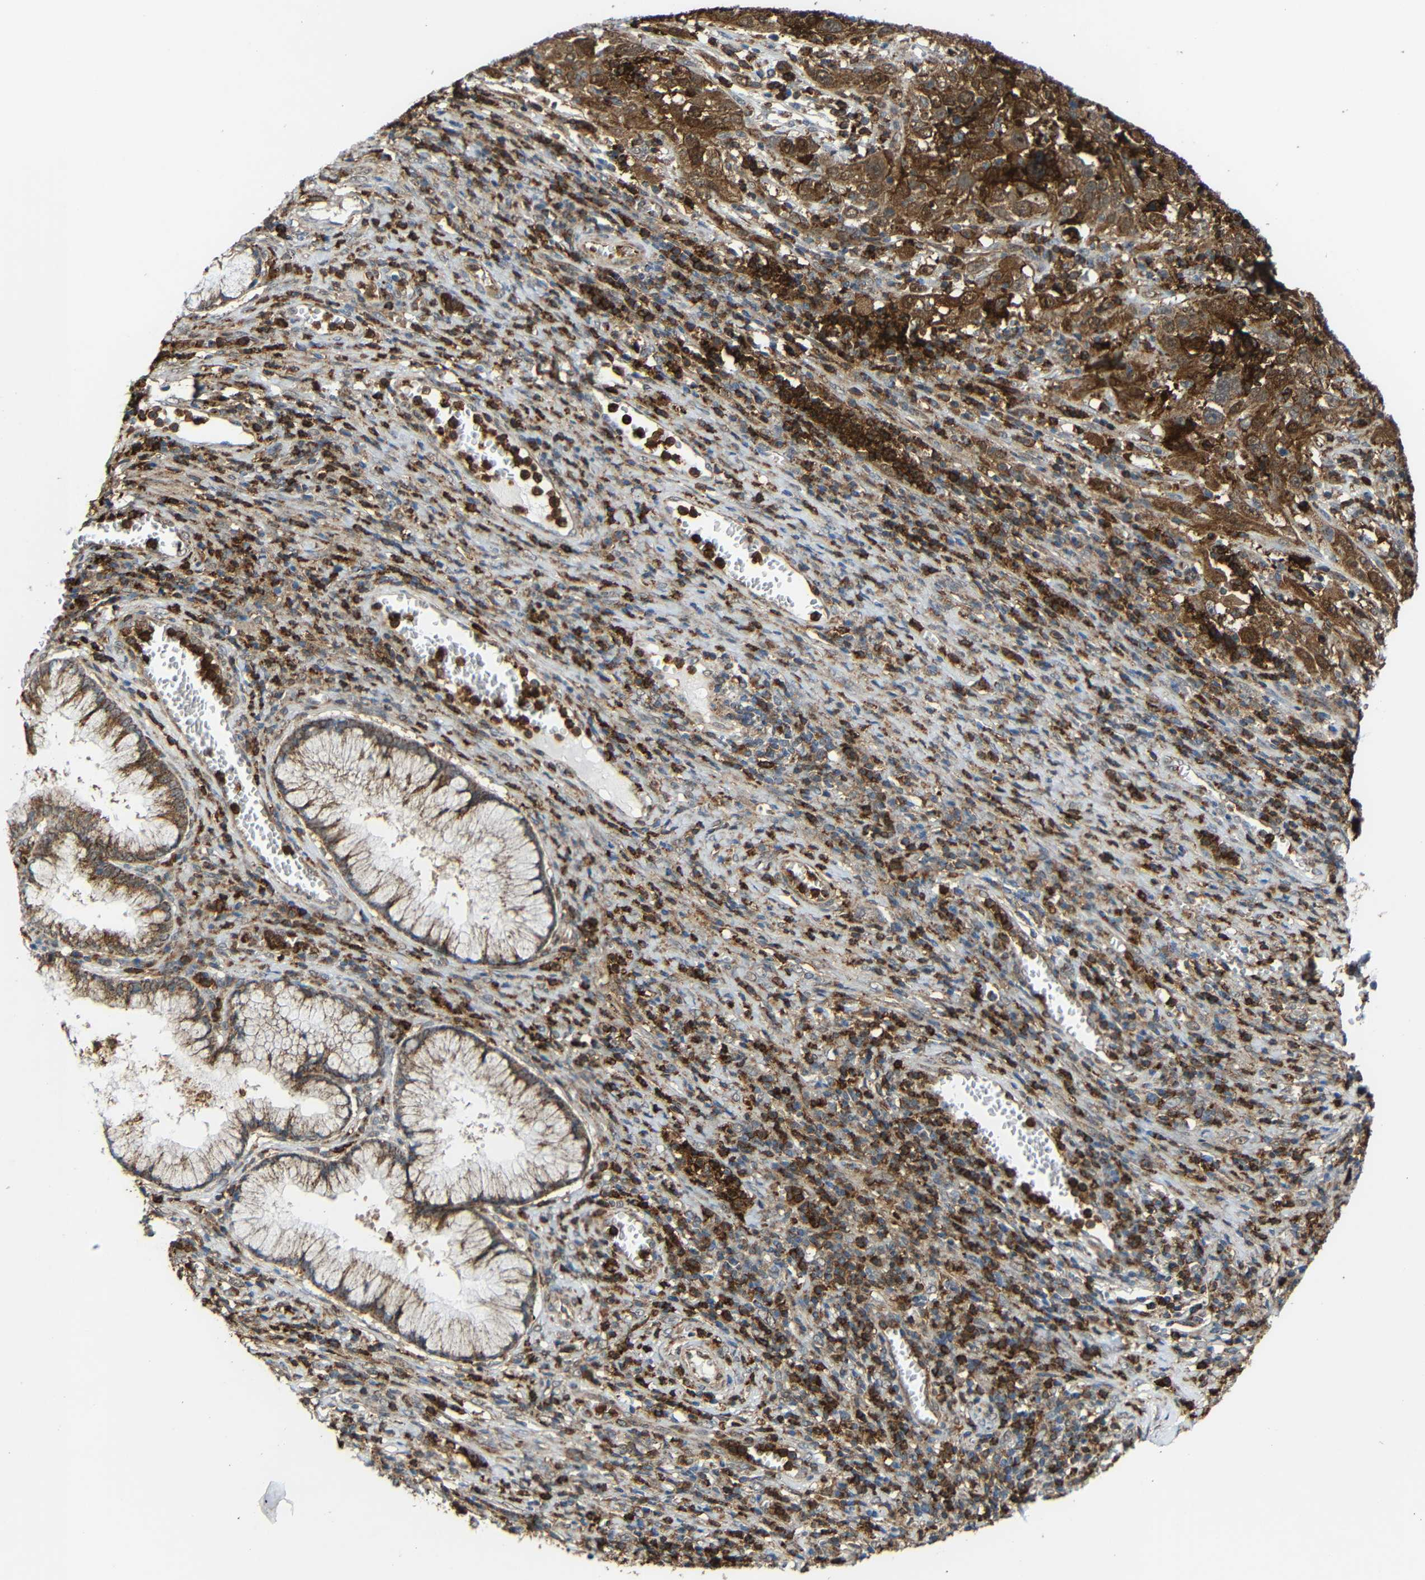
{"staining": {"intensity": "moderate", "quantity": ">75%", "location": "cytoplasmic/membranous"}, "tissue": "cervical cancer", "cell_type": "Tumor cells", "image_type": "cancer", "snomed": [{"axis": "morphology", "description": "Squamous cell carcinoma, NOS"}, {"axis": "topography", "description": "Cervix"}], "caption": "Immunohistochemistry histopathology image of human squamous cell carcinoma (cervical) stained for a protein (brown), which exhibits medium levels of moderate cytoplasmic/membranous staining in approximately >75% of tumor cells.", "gene": "C1GALT1", "patient": {"sex": "female", "age": 32}}